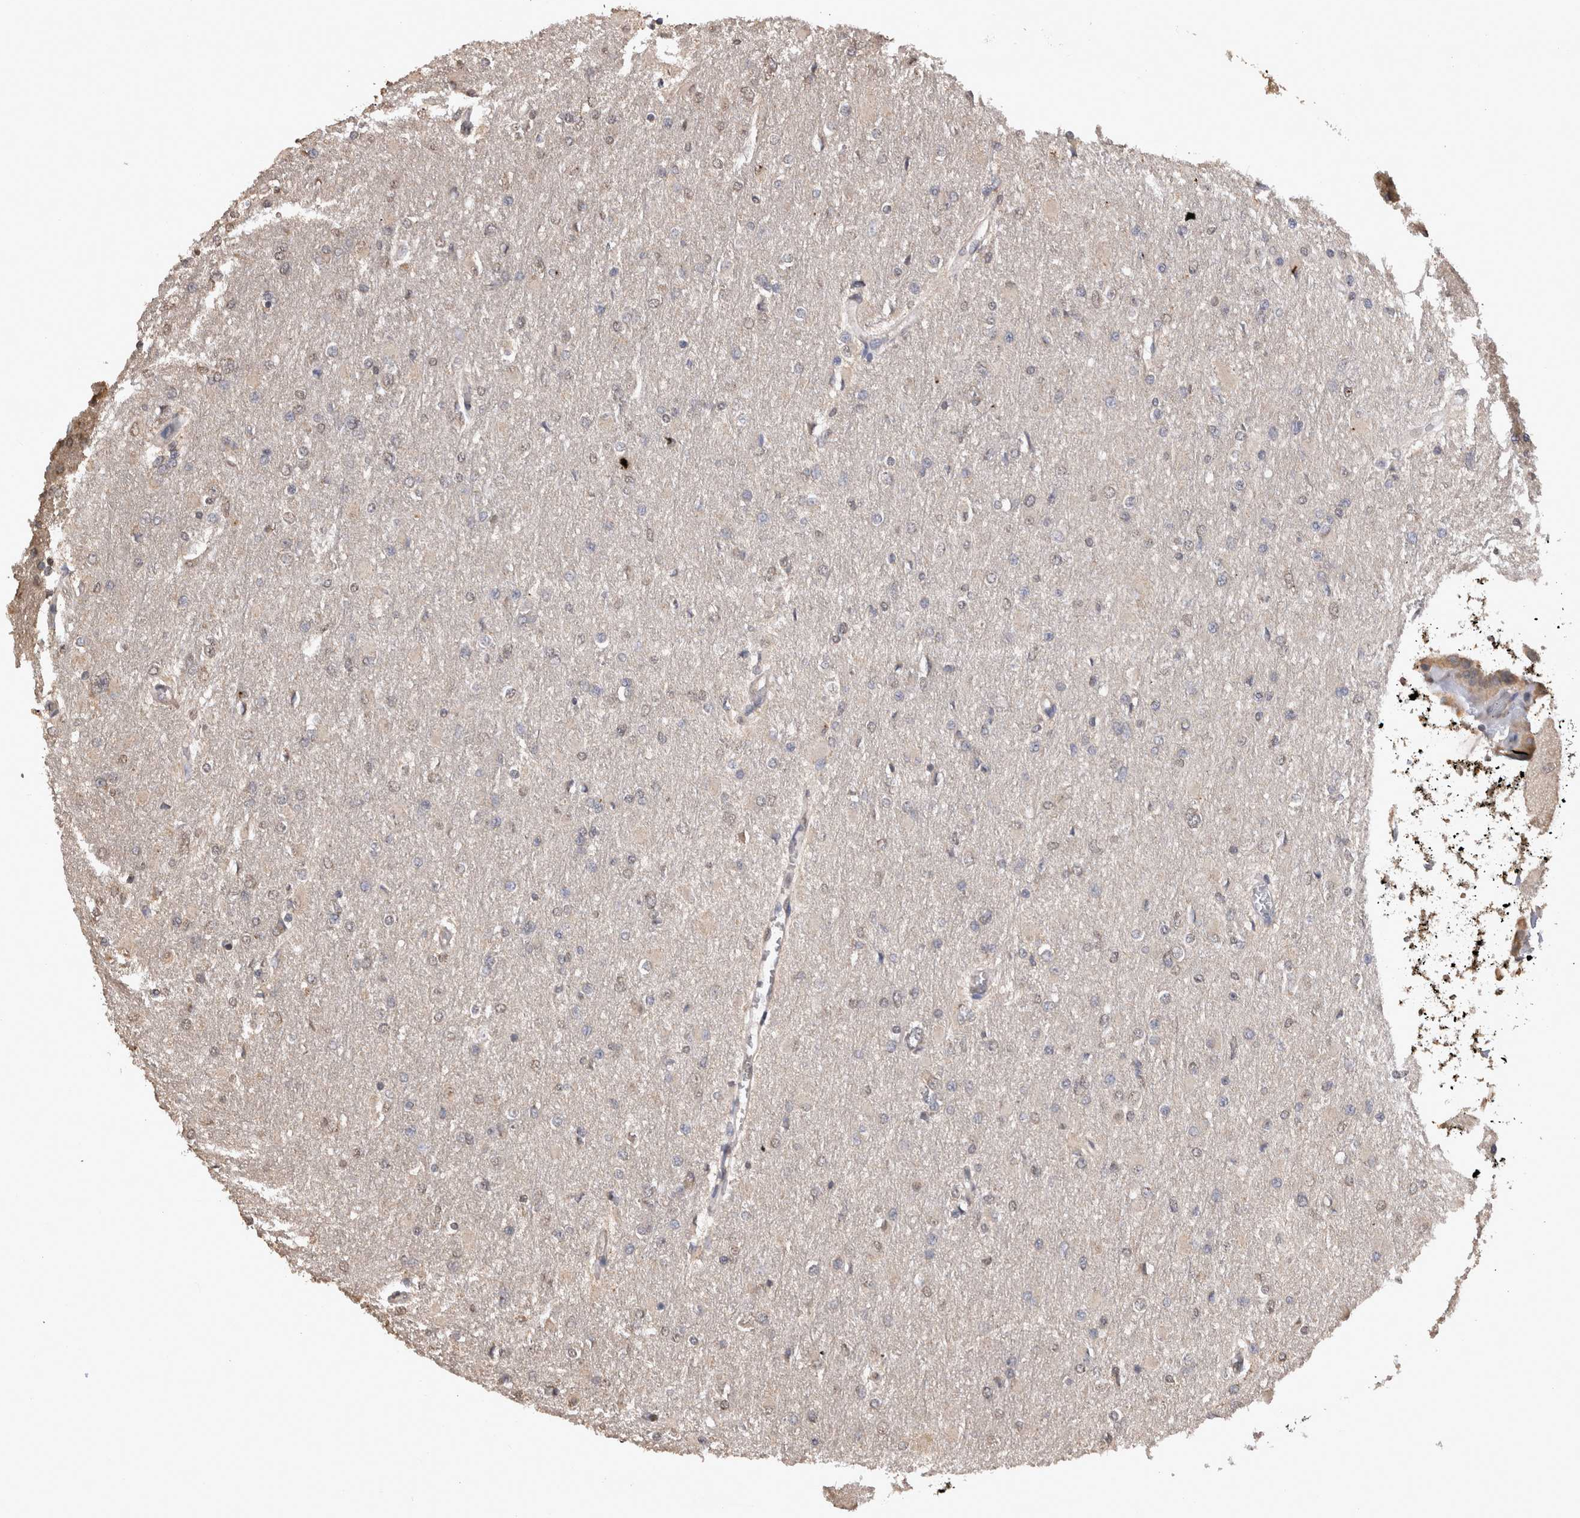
{"staining": {"intensity": "weak", "quantity": "25%-75%", "location": "cytoplasmic/membranous,nuclear"}, "tissue": "glioma", "cell_type": "Tumor cells", "image_type": "cancer", "snomed": [{"axis": "morphology", "description": "Glioma, malignant, High grade"}, {"axis": "topography", "description": "Cerebral cortex"}], "caption": "Malignant glioma (high-grade) was stained to show a protein in brown. There is low levels of weak cytoplasmic/membranous and nuclear positivity in about 25%-75% of tumor cells.", "gene": "SOCS5", "patient": {"sex": "female", "age": 36}}